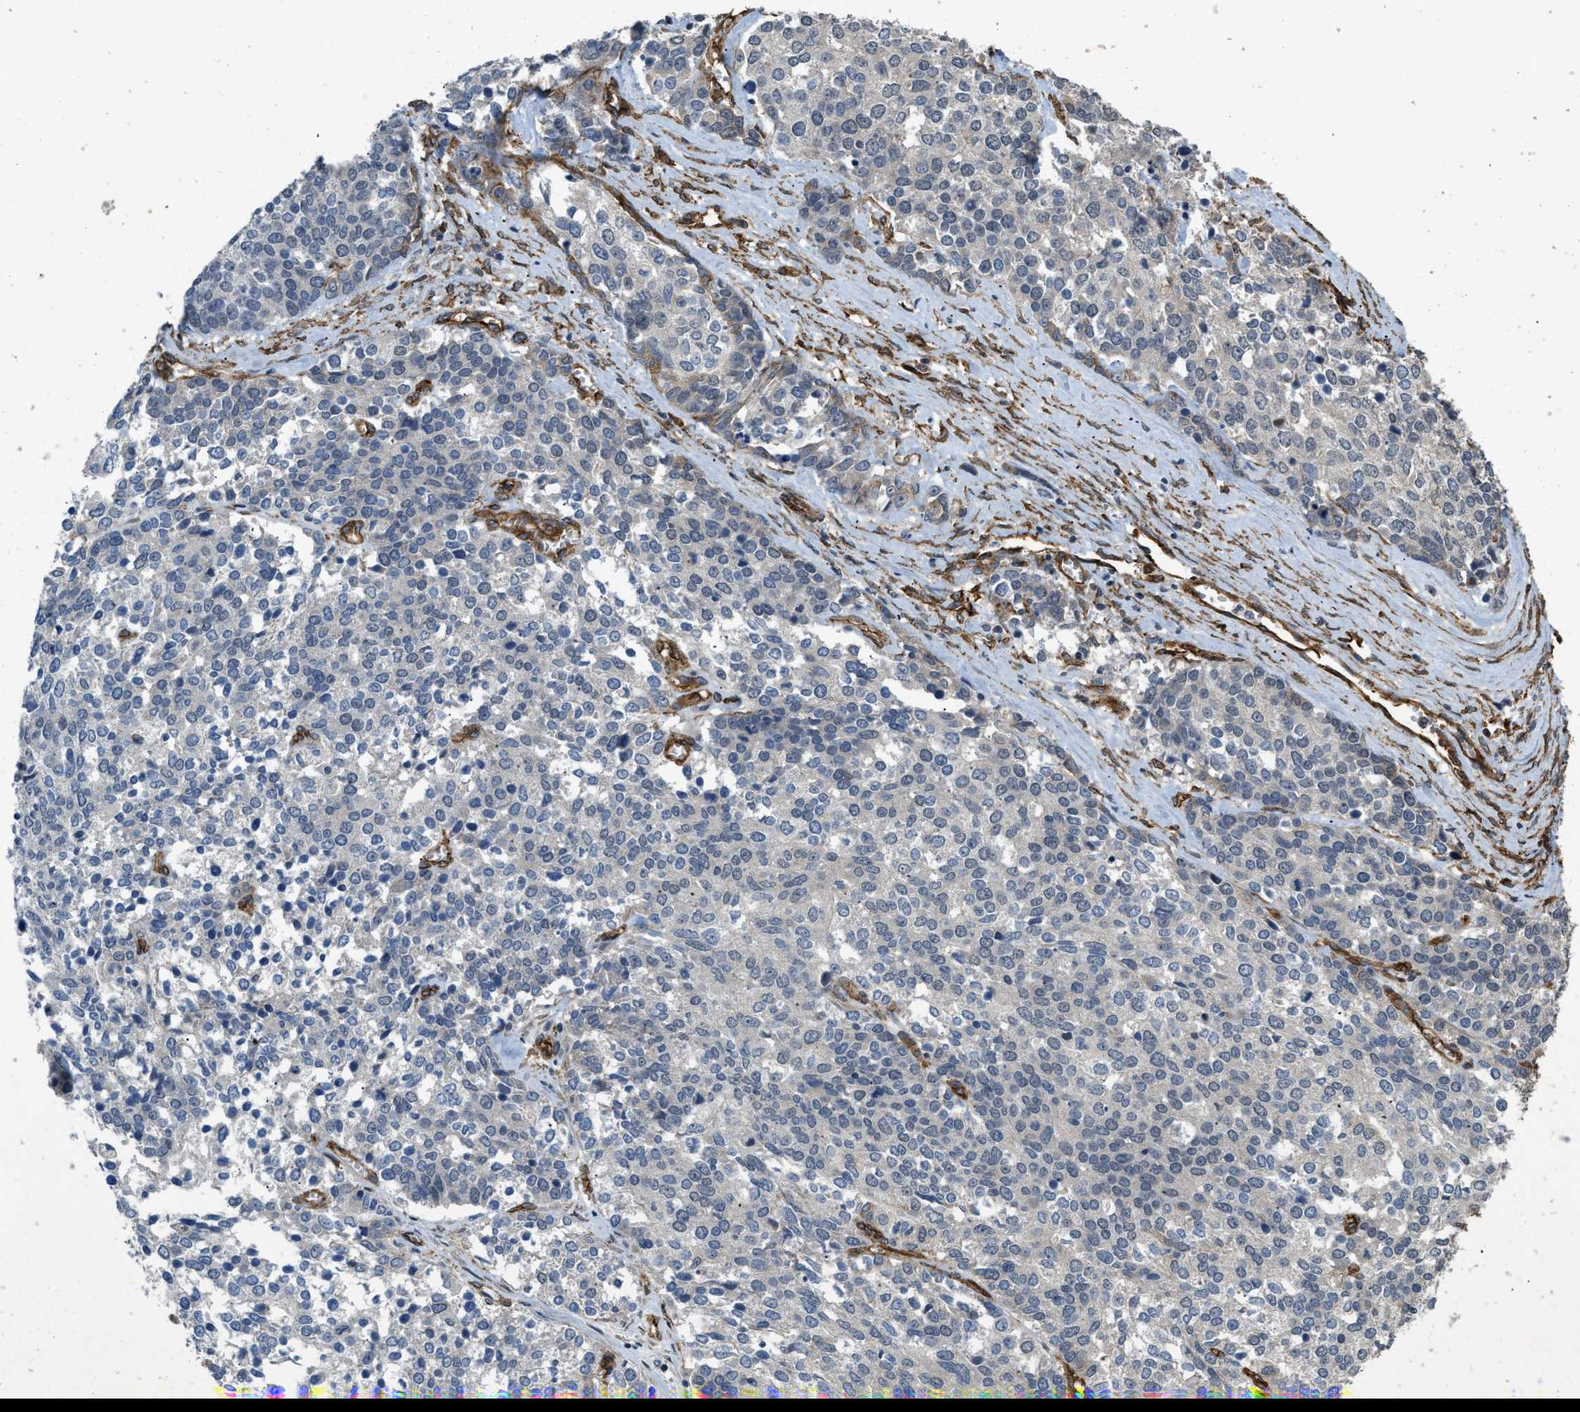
{"staining": {"intensity": "negative", "quantity": "none", "location": "none"}, "tissue": "ovarian cancer", "cell_type": "Tumor cells", "image_type": "cancer", "snomed": [{"axis": "morphology", "description": "Cystadenocarcinoma, serous, NOS"}, {"axis": "topography", "description": "Ovary"}], "caption": "This image is of serous cystadenocarcinoma (ovarian) stained with IHC to label a protein in brown with the nuclei are counter-stained blue. There is no staining in tumor cells. The staining is performed using DAB (3,3'-diaminobenzidine) brown chromogen with nuclei counter-stained in using hematoxylin.", "gene": "NMB", "patient": {"sex": "female", "age": 44}}